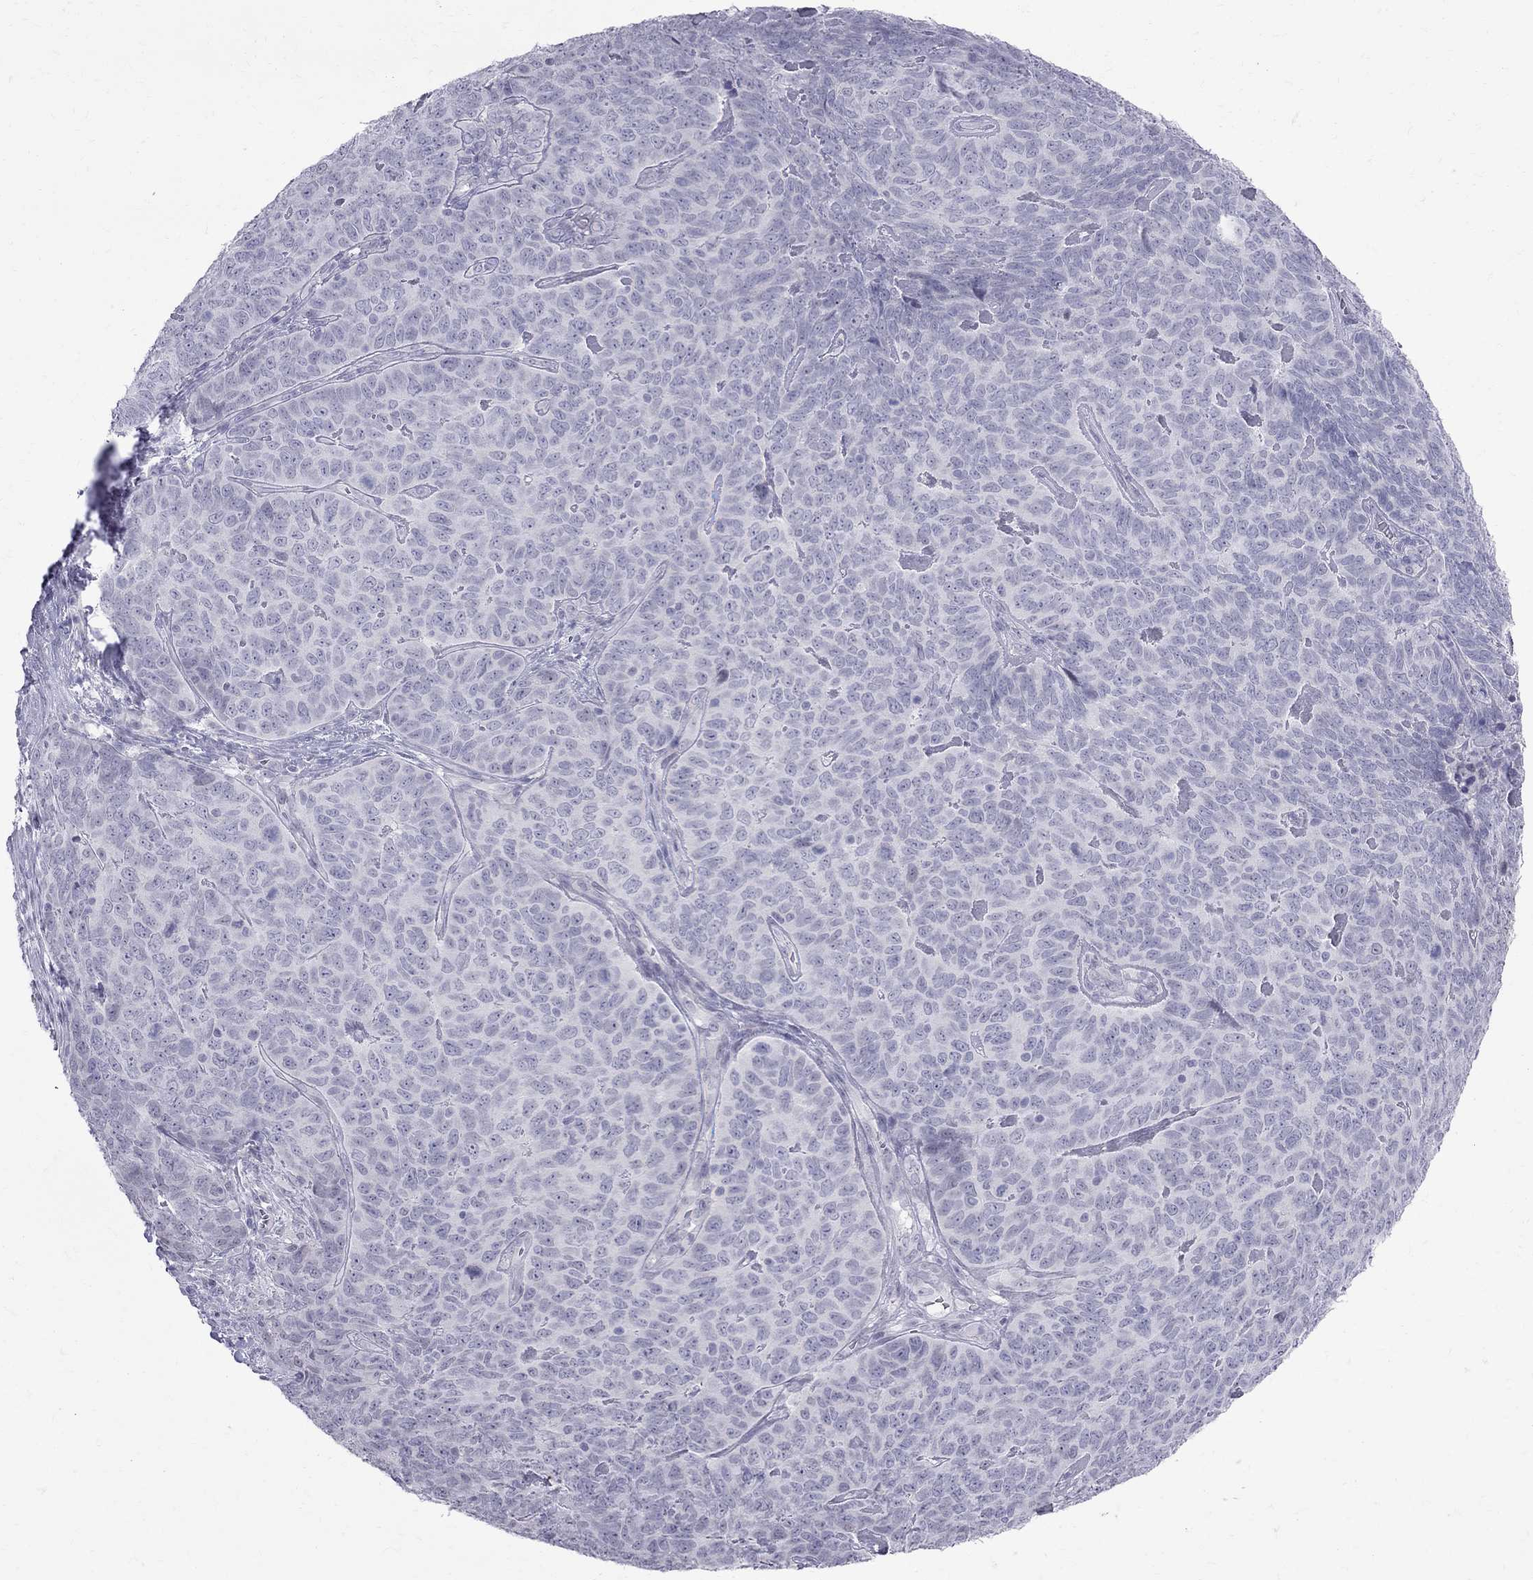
{"staining": {"intensity": "negative", "quantity": "none", "location": "none"}, "tissue": "skin cancer", "cell_type": "Tumor cells", "image_type": "cancer", "snomed": [{"axis": "morphology", "description": "Squamous cell carcinoma, NOS"}, {"axis": "topography", "description": "Skin"}, {"axis": "topography", "description": "Anal"}], "caption": "An image of skin cancer stained for a protein shows no brown staining in tumor cells.", "gene": "MUC15", "patient": {"sex": "female", "age": 51}}